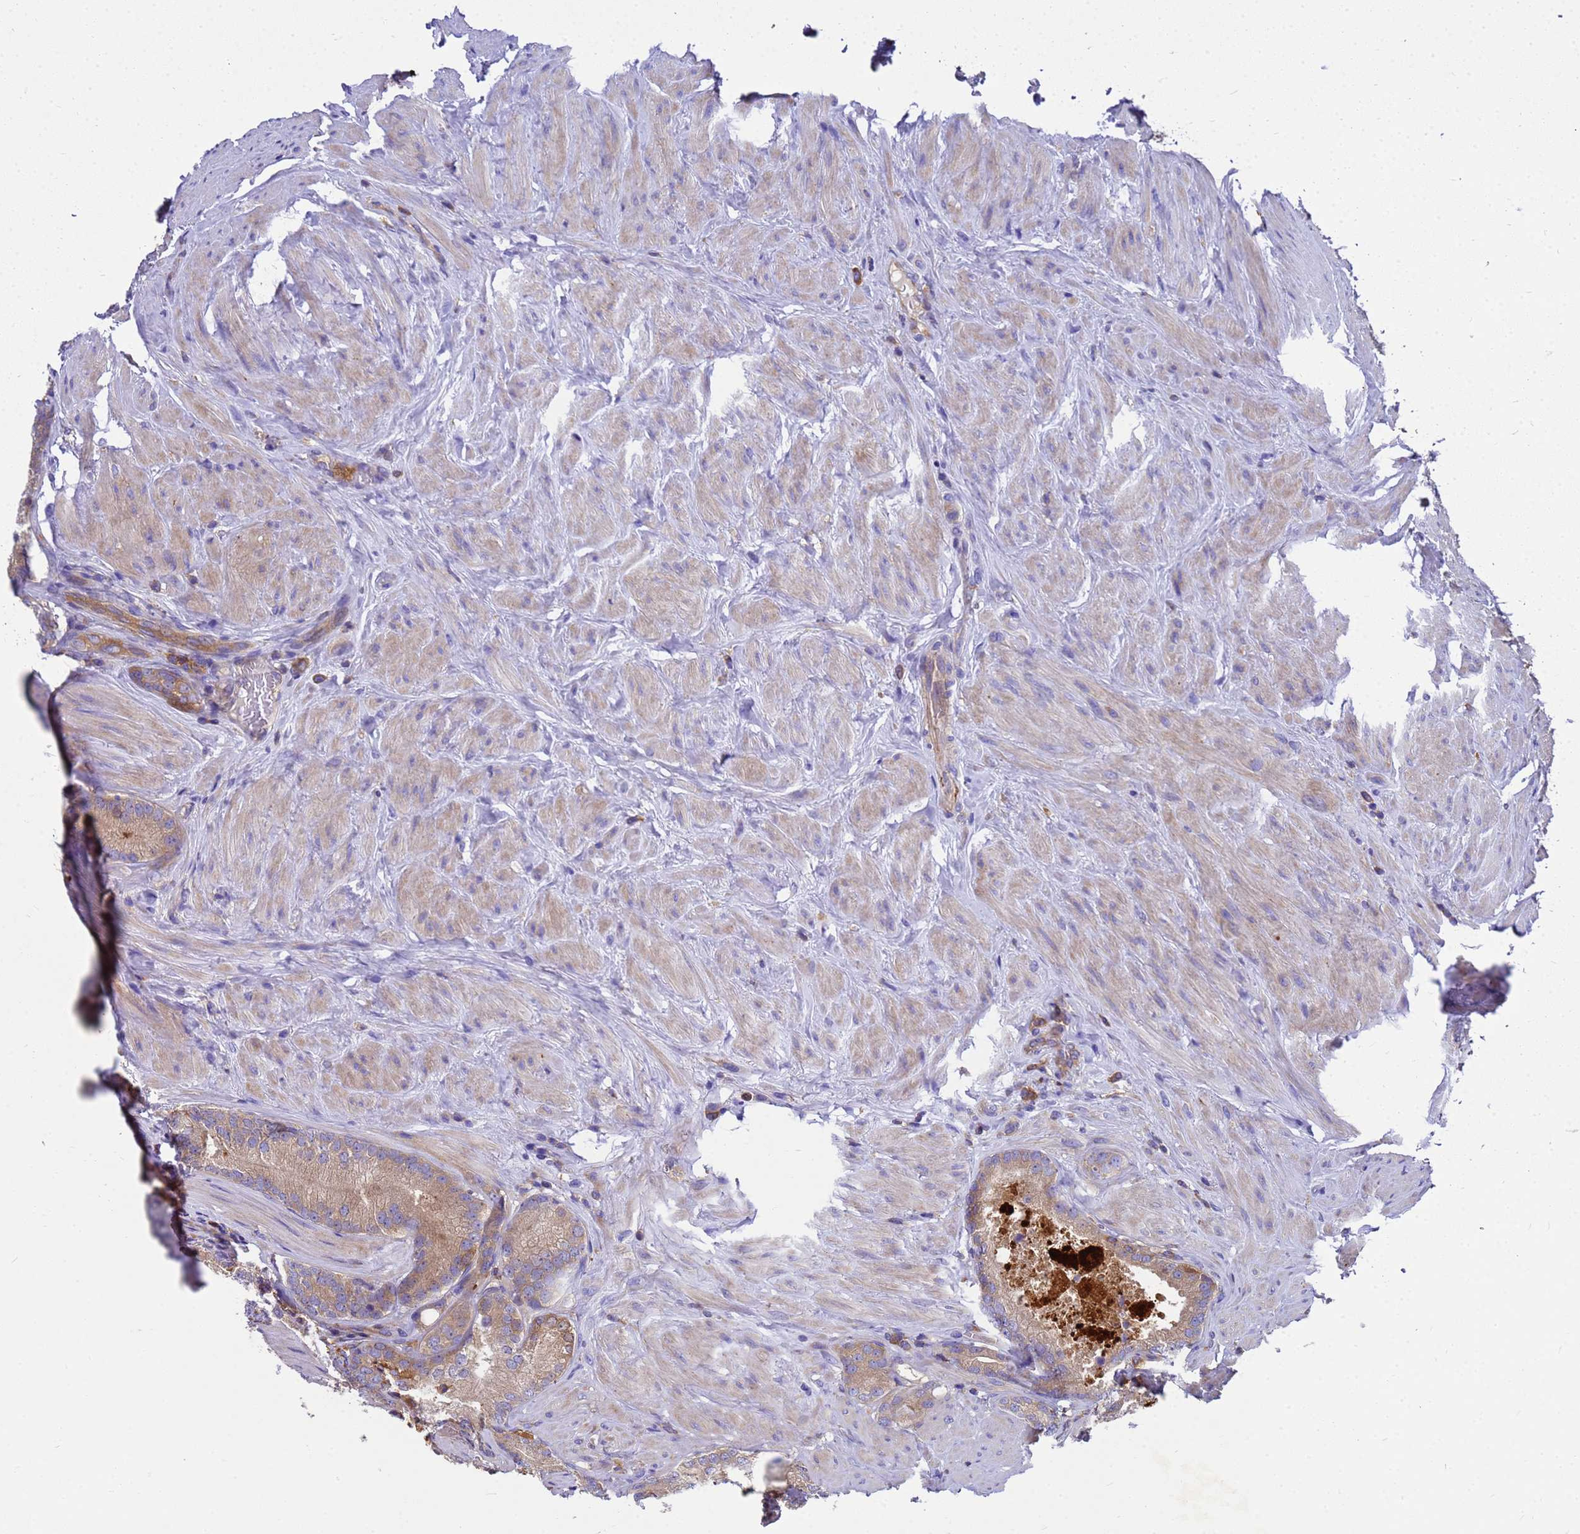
{"staining": {"intensity": "weak", "quantity": "<25%", "location": "cytoplasmic/membranous"}, "tissue": "prostate cancer", "cell_type": "Tumor cells", "image_type": "cancer", "snomed": [{"axis": "morphology", "description": "Adenocarcinoma, High grade"}, {"axis": "topography", "description": "Prostate"}], "caption": "IHC histopathology image of human prostate cancer (adenocarcinoma (high-grade)) stained for a protein (brown), which reveals no positivity in tumor cells.", "gene": "ZNF235", "patient": {"sex": "male", "age": 66}}